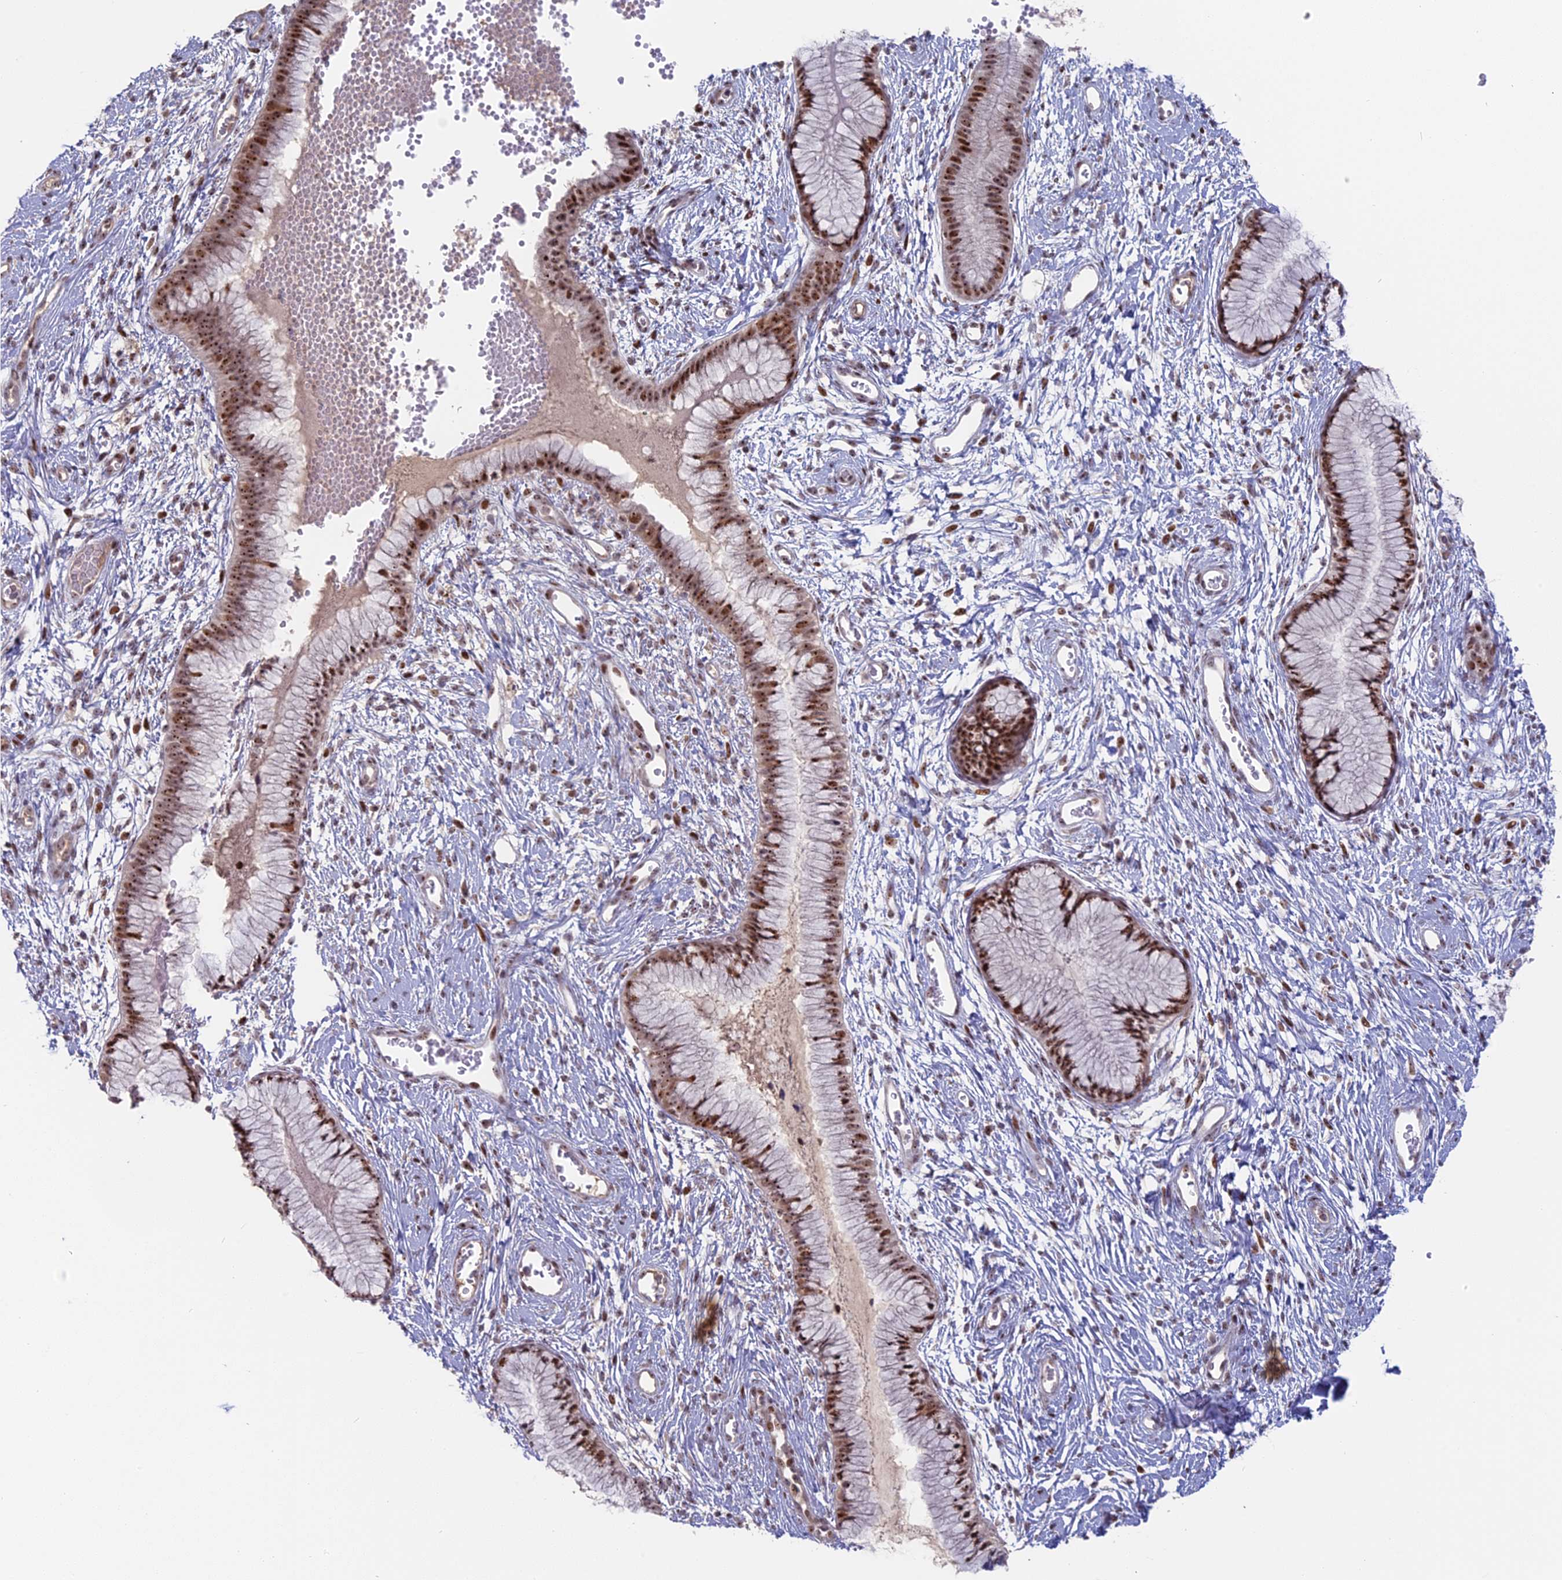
{"staining": {"intensity": "moderate", "quantity": ">75%", "location": "nuclear"}, "tissue": "cervix", "cell_type": "Glandular cells", "image_type": "normal", "snomed": [{"axis": "morphology", "description": "Normal tissue, NOS"}, {"axis": "topography", "description": "Cervix"}], "caption": "Cervix stained with a protein marker shows moderate staining in glandular cells.", "gene": "FAM131A", "patient": {"sex": "female", "age": 42}}